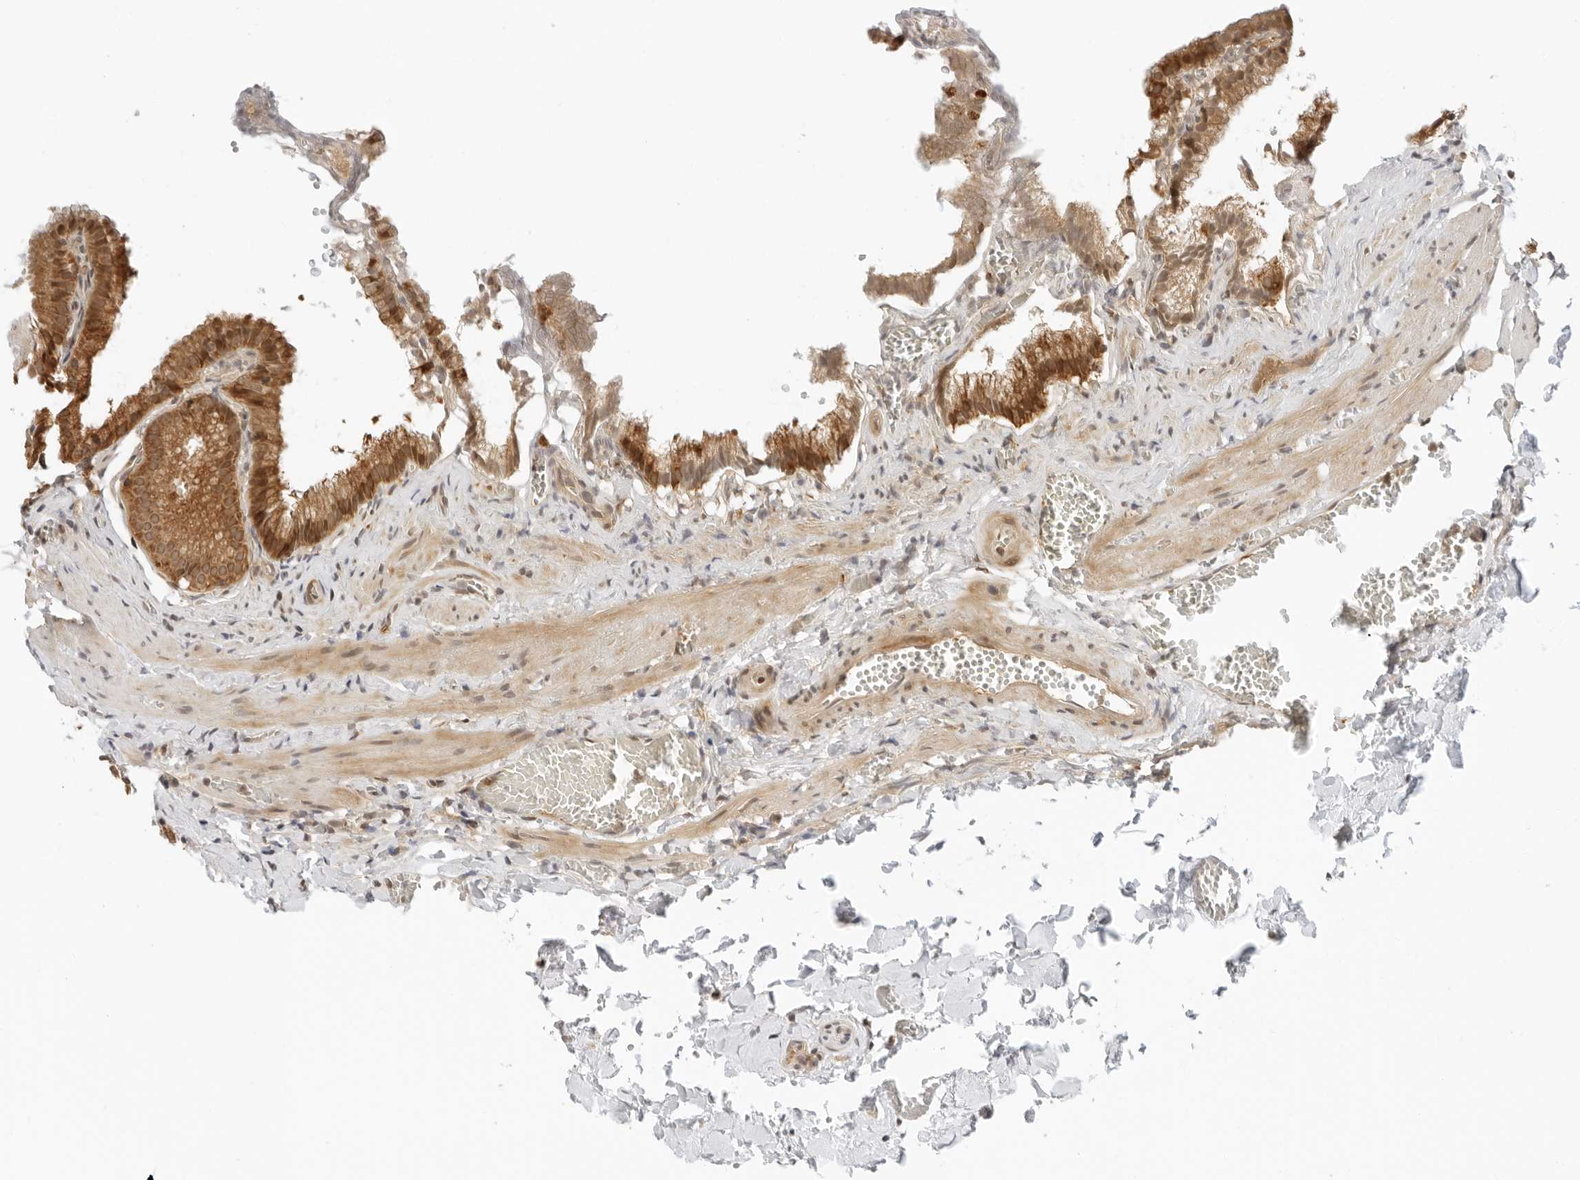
{"staining": {"intensity": "strong", "quantity": ">75%", "location": "cytoplasmic/membranous"}, "tissue": "gallbladder", "cell_type": "Glandular cells", "image_type": "normal", "snomed": [{"axis": "morphology", "description": "Normal tissue, NOS"}, {"axis": "topography", "description": "Gallbladder"}], "caption": "DAB (3,3'-diaminobenzidine) immunohistochemical staining of normal gallbladder exhibits strong cytoplasmic/membranous protein expression in about >75% of glandular cells.", "gene": "RC3H1", "patient": {"sex": "male", "age": 38}}